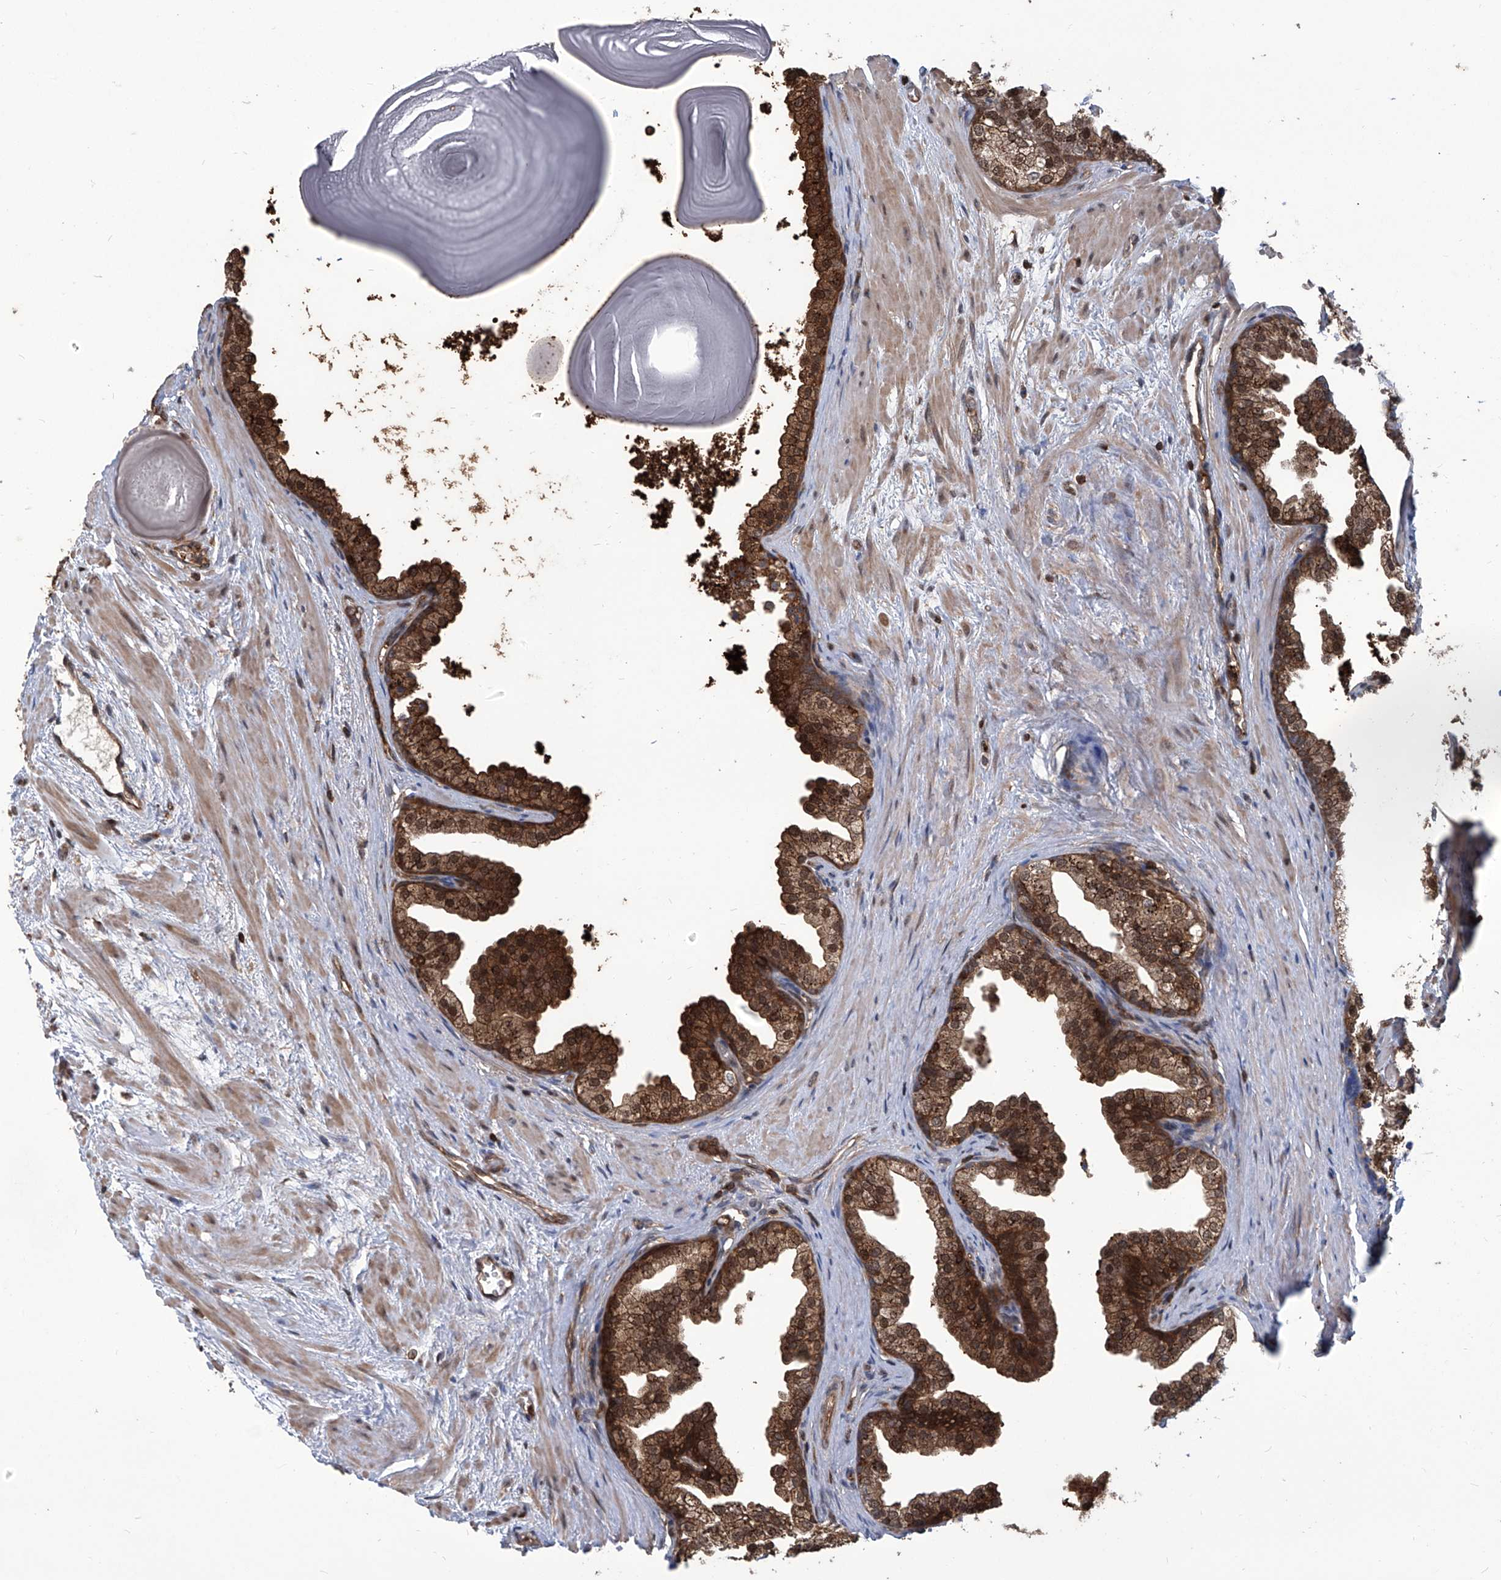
{"staining": {"intensity": "moderate", "quantity": ">75%", "location": "cytoplasmic/membranous,nuclear"}, "tissue": "prostate", "cell_type": "Glandular cells", "image_type": "normal", "snomed": [{"axis": "morphology", "description": "Normal tissue, NOS"}, {"axis": "topography", "description": "Prostate"}], "caption": "Prostate stained for a protein reveals moderate cytoplasmic/membranous,nuclear positivity in glandular cells.", "gene": "PSMB1", "patient": {"sex": "male", "age": 48}}